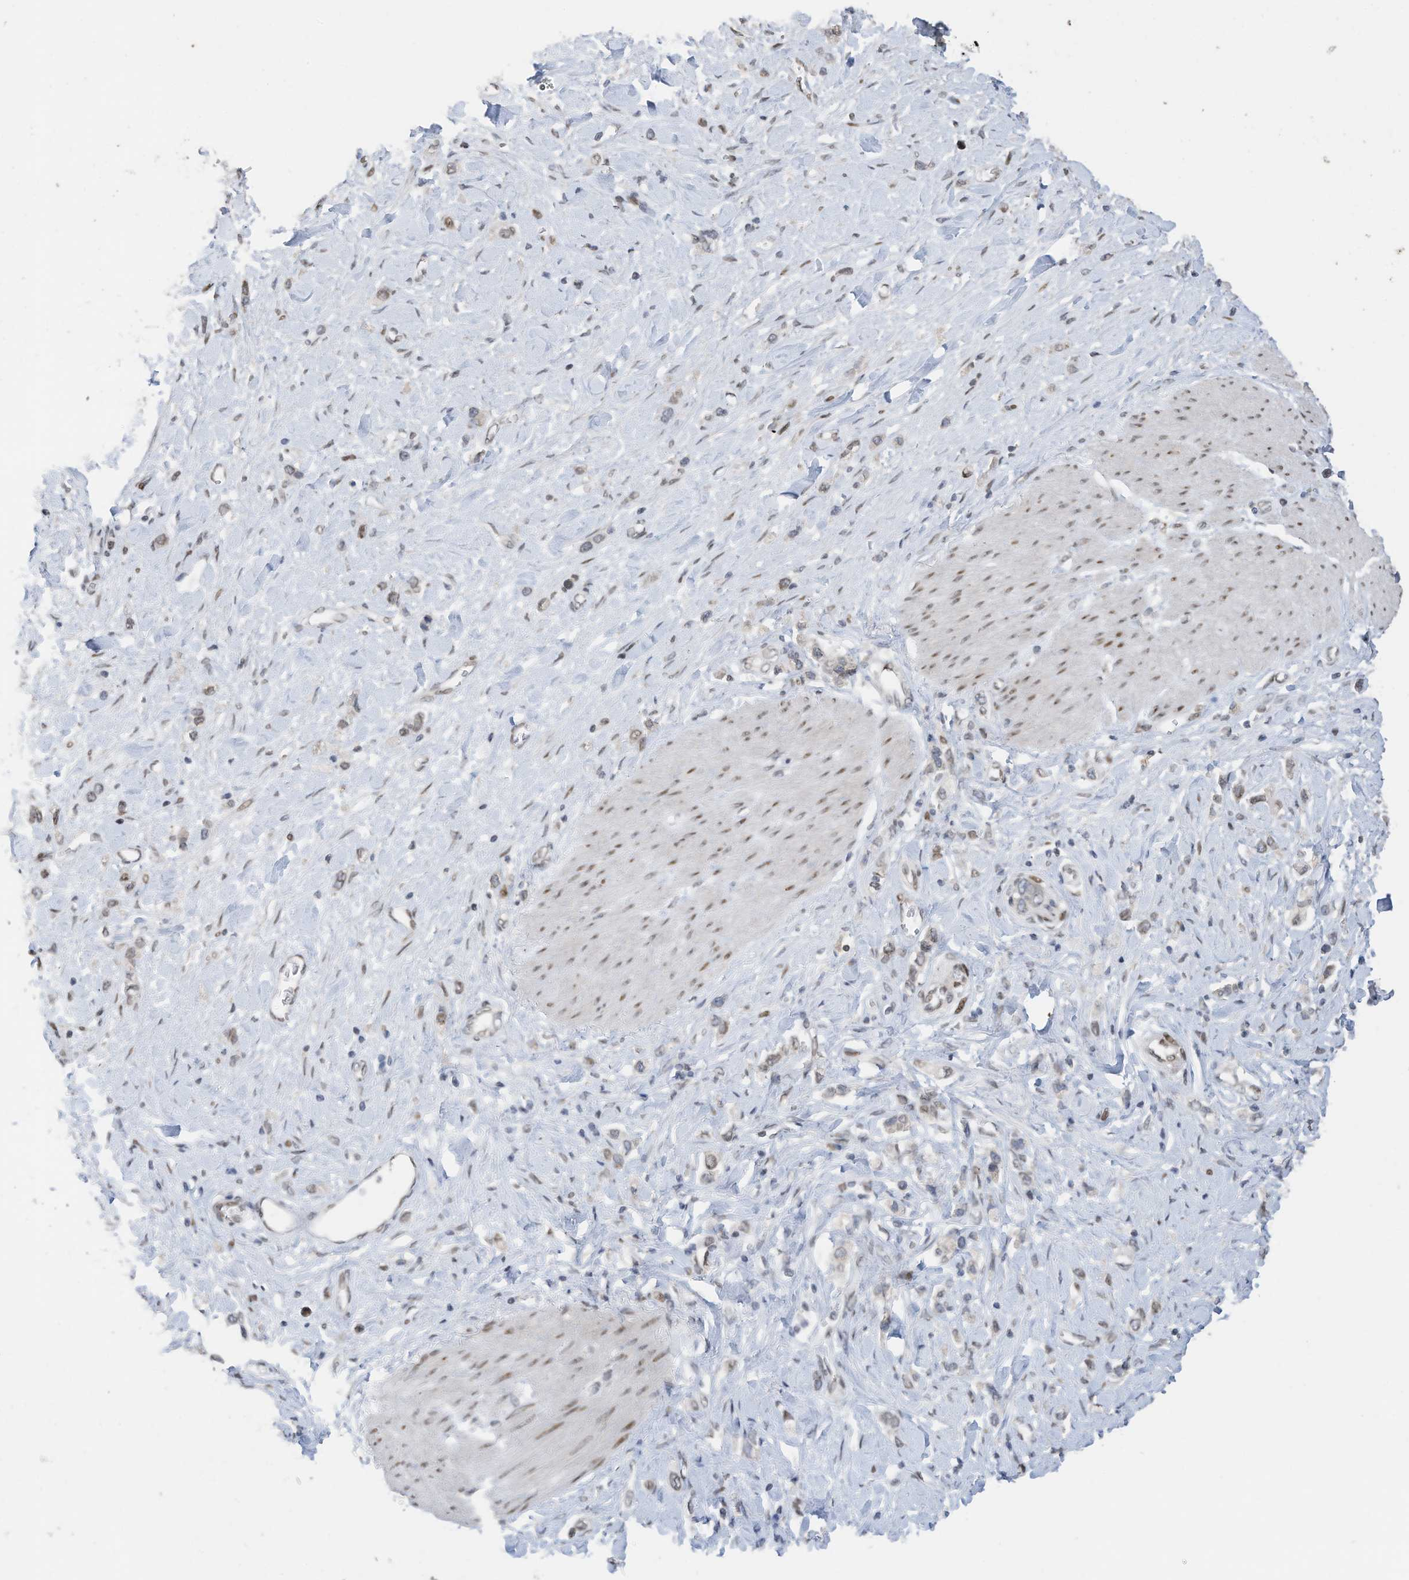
{"staining": {"intensity": "weak", "quantity": "<25%", "location": "nuclear"}, "tissue": "stomach cancer", "cell_type": "Tumor cells", "image_type": "cancer", "snomed": [{"axis": "morphology", "description": "Normal tissue, NOS"}, {"axis": "morphology", "description": "Adenocarcinoma, NOS"}, {"axis": "topography", "description": "Stomach, upper"}, {"axis": "topography", "description": "Stomach"}], "caption": "Immunohistochemistry histopathology image of adenocarcinoma (stomach) stained for a protein (brown), which displays no staining in tumor cells. (Stains: DAB immunohistochemistry with hematoxylin counter stain, Microscopy: brightfield microscopy at high magnification).", "gene": "RABL3", "patient": {"sex": "female", "age": 65}}